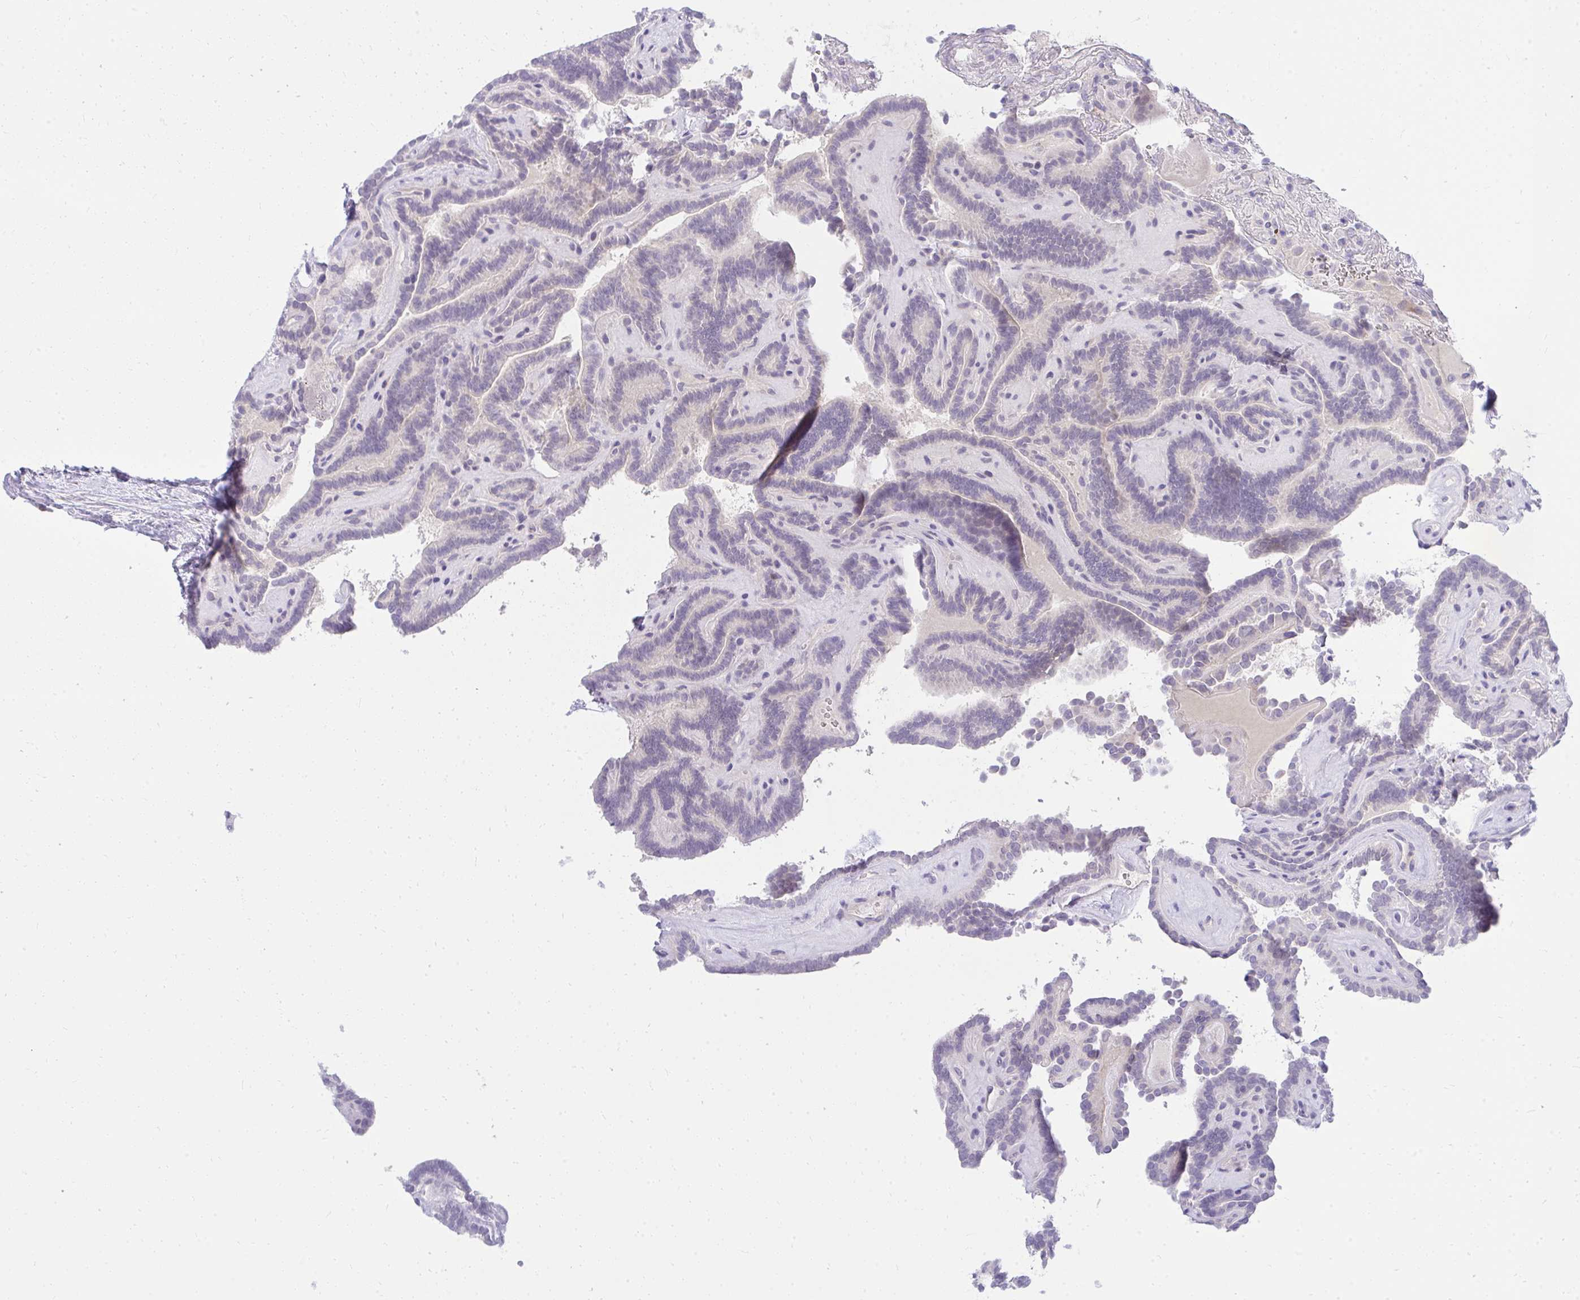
{"staining": {"intensity": "negative", "quantity": "none", "location": "none"}, "tissue": "thyroid cancer", "cell_type": "Tumor cells", "image_type": "cancer", "snomed": [{"axis": "morphology", "description": "Papillary adenocarcinoma, NOS"}, {"axis": "topography", "description": "Thyroid gland"}], "caption": "Tumor cells are negative for protein expression in human thyroid cancer.", "gene": "LRRC36", "patient": {"sex": "female", "age": 21}}